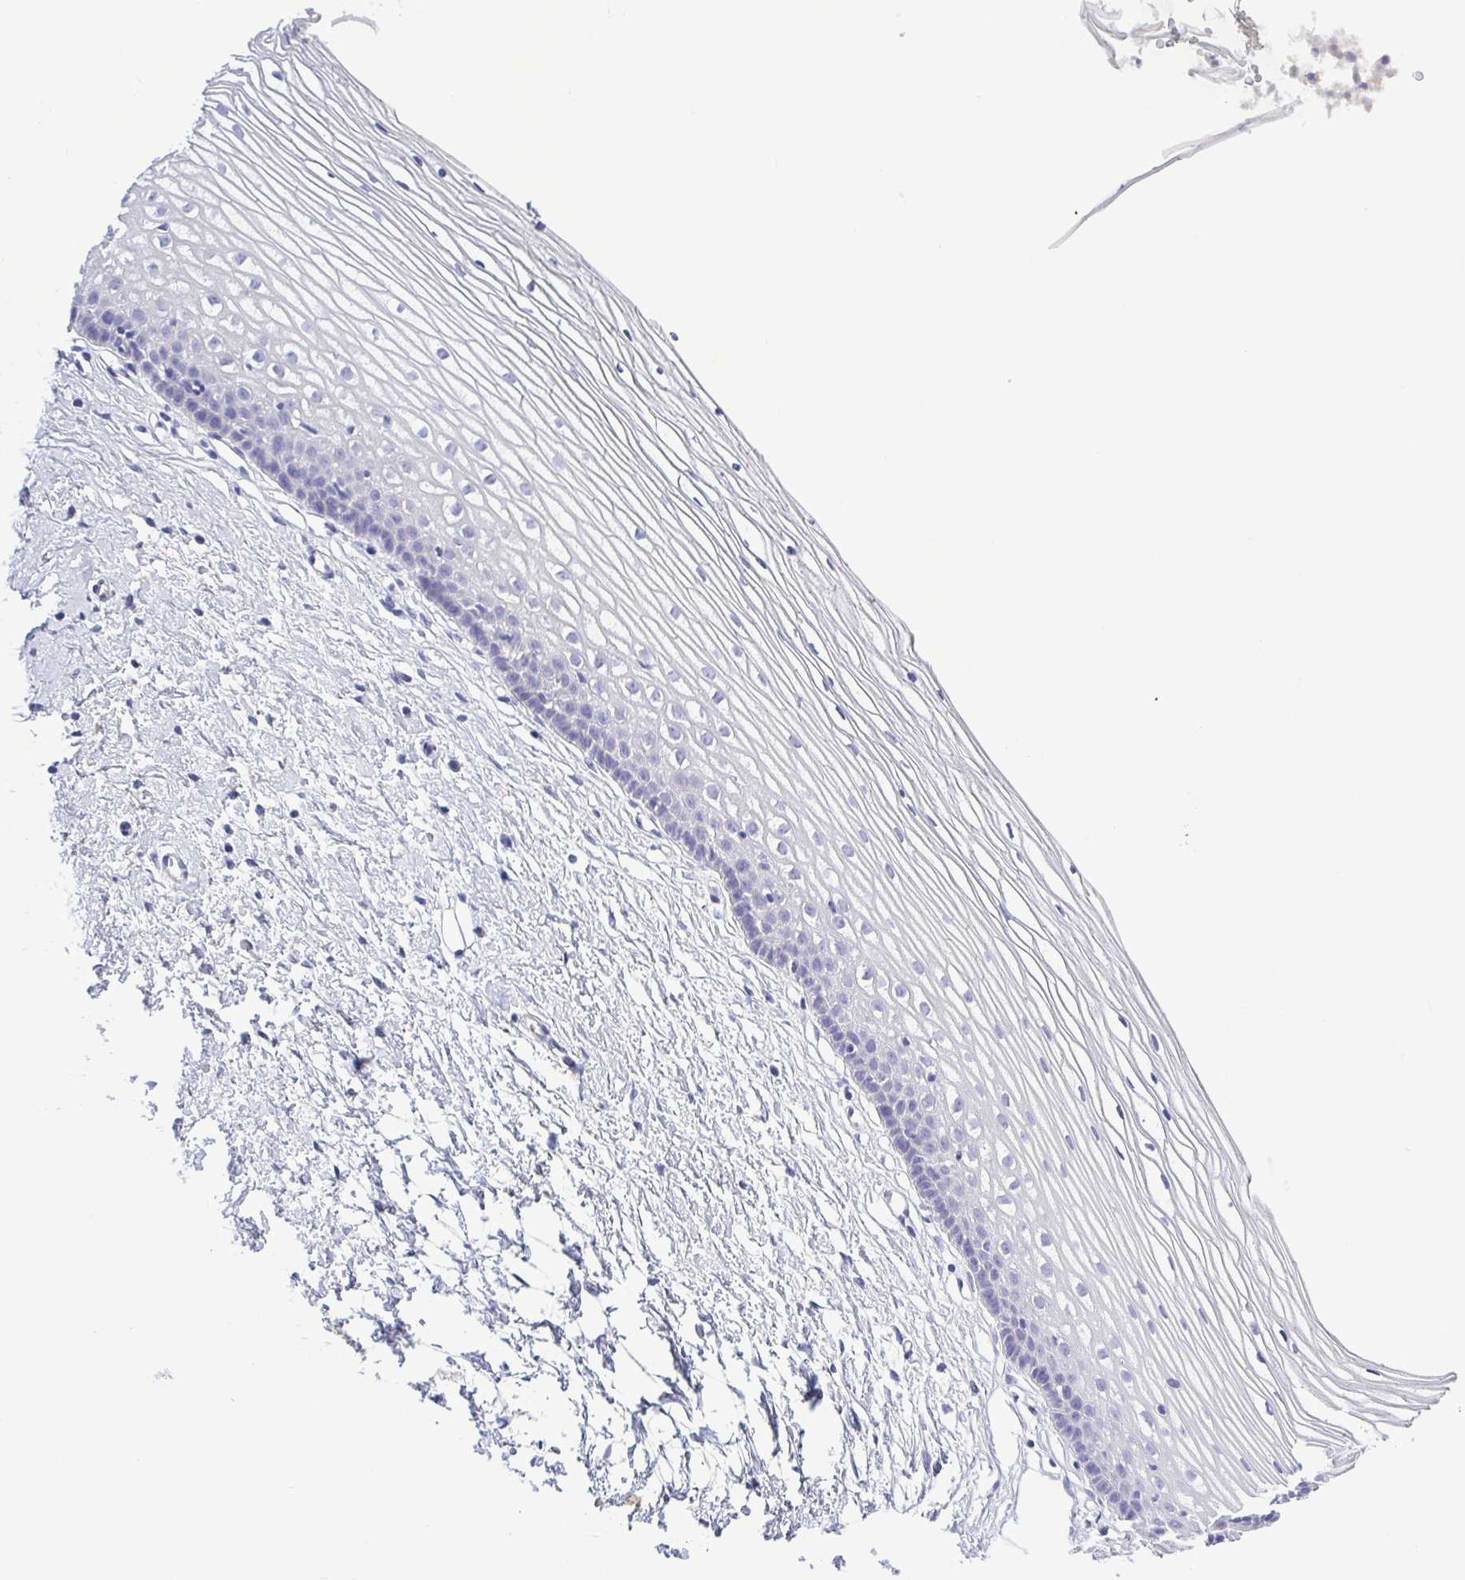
{"staining": {"intensity": "negative", "quantity": "none", "location": "none"}, "tissue": "cervix", "cell_type": "Glandular cells", "image_type": "normal", "snomed": [{"axis": "morphology", "description": "Normal tissue, NOS"}, {"axis": "topography", "description": "Cervix"}], "caption": "Histopathology image shows no significant protein staining in glandular cells of benign cervix.", "gene": "TEX12", "patient": {"sex": "female", "age": 40}}